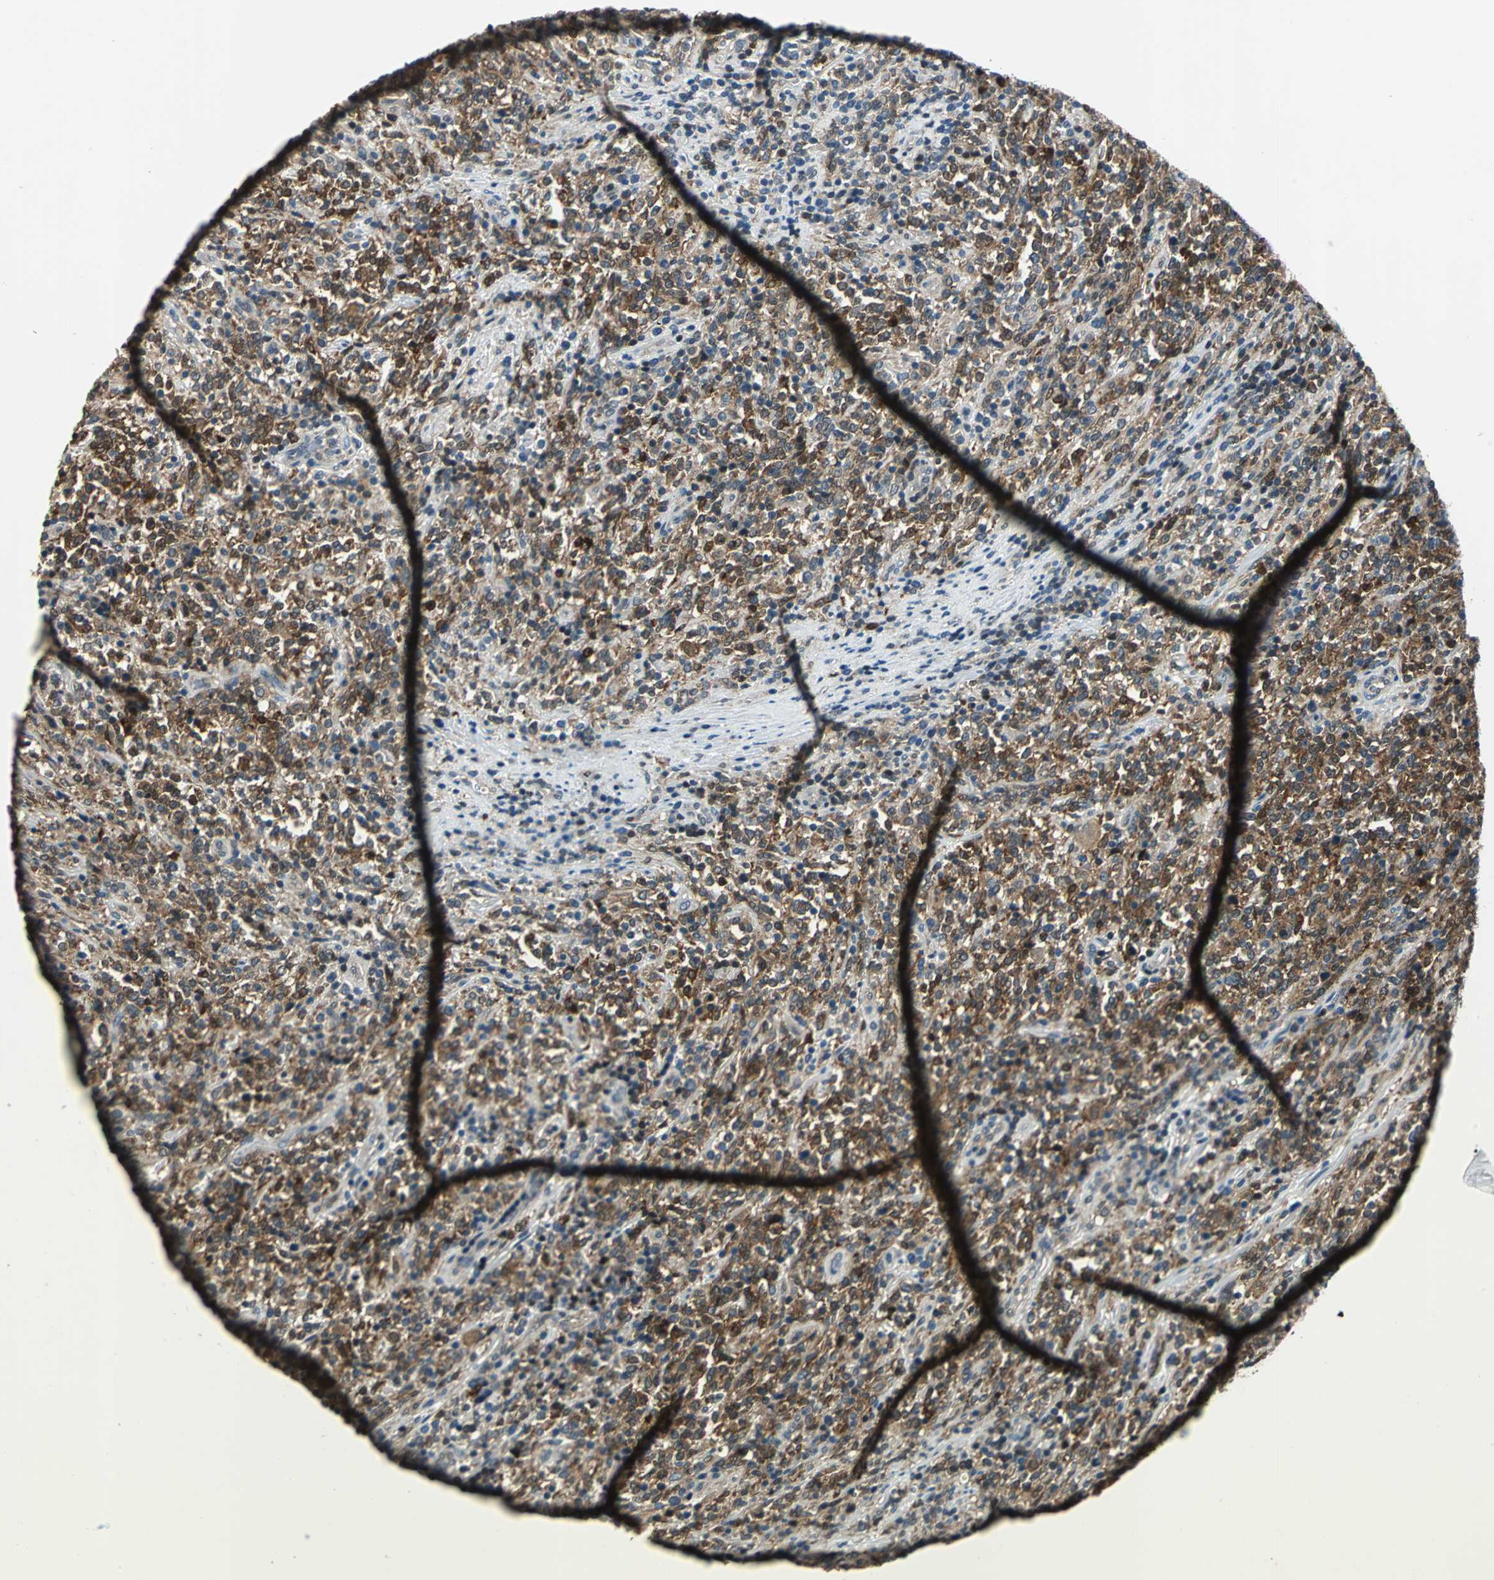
{"staining": {"intensity": "moderate", "quantity": ">75%", "location": "cytoplasmic/membranous"}, "tissue": "lymphoma", "cell_type": "Tumor cells", "image_type": "cancer", "snomed": [{"axis": "morphology", "description": "Malignant lymphoma, non-Hodgkin's type, High grade"}, {"axis": "topography", "description": "Soft tissue"}], "caption": "Immunohistochemistry photomicrograph of high-grade malignant lymphoma, non-Hodgkin's type stained for a protein (brown), which demonstrates medium levels of moderate cytoplasmic/membranous staining in approximately >75% of tumor cells.", "gene": "RRM2B", "patient": {"sex": "male", "age": 18}}